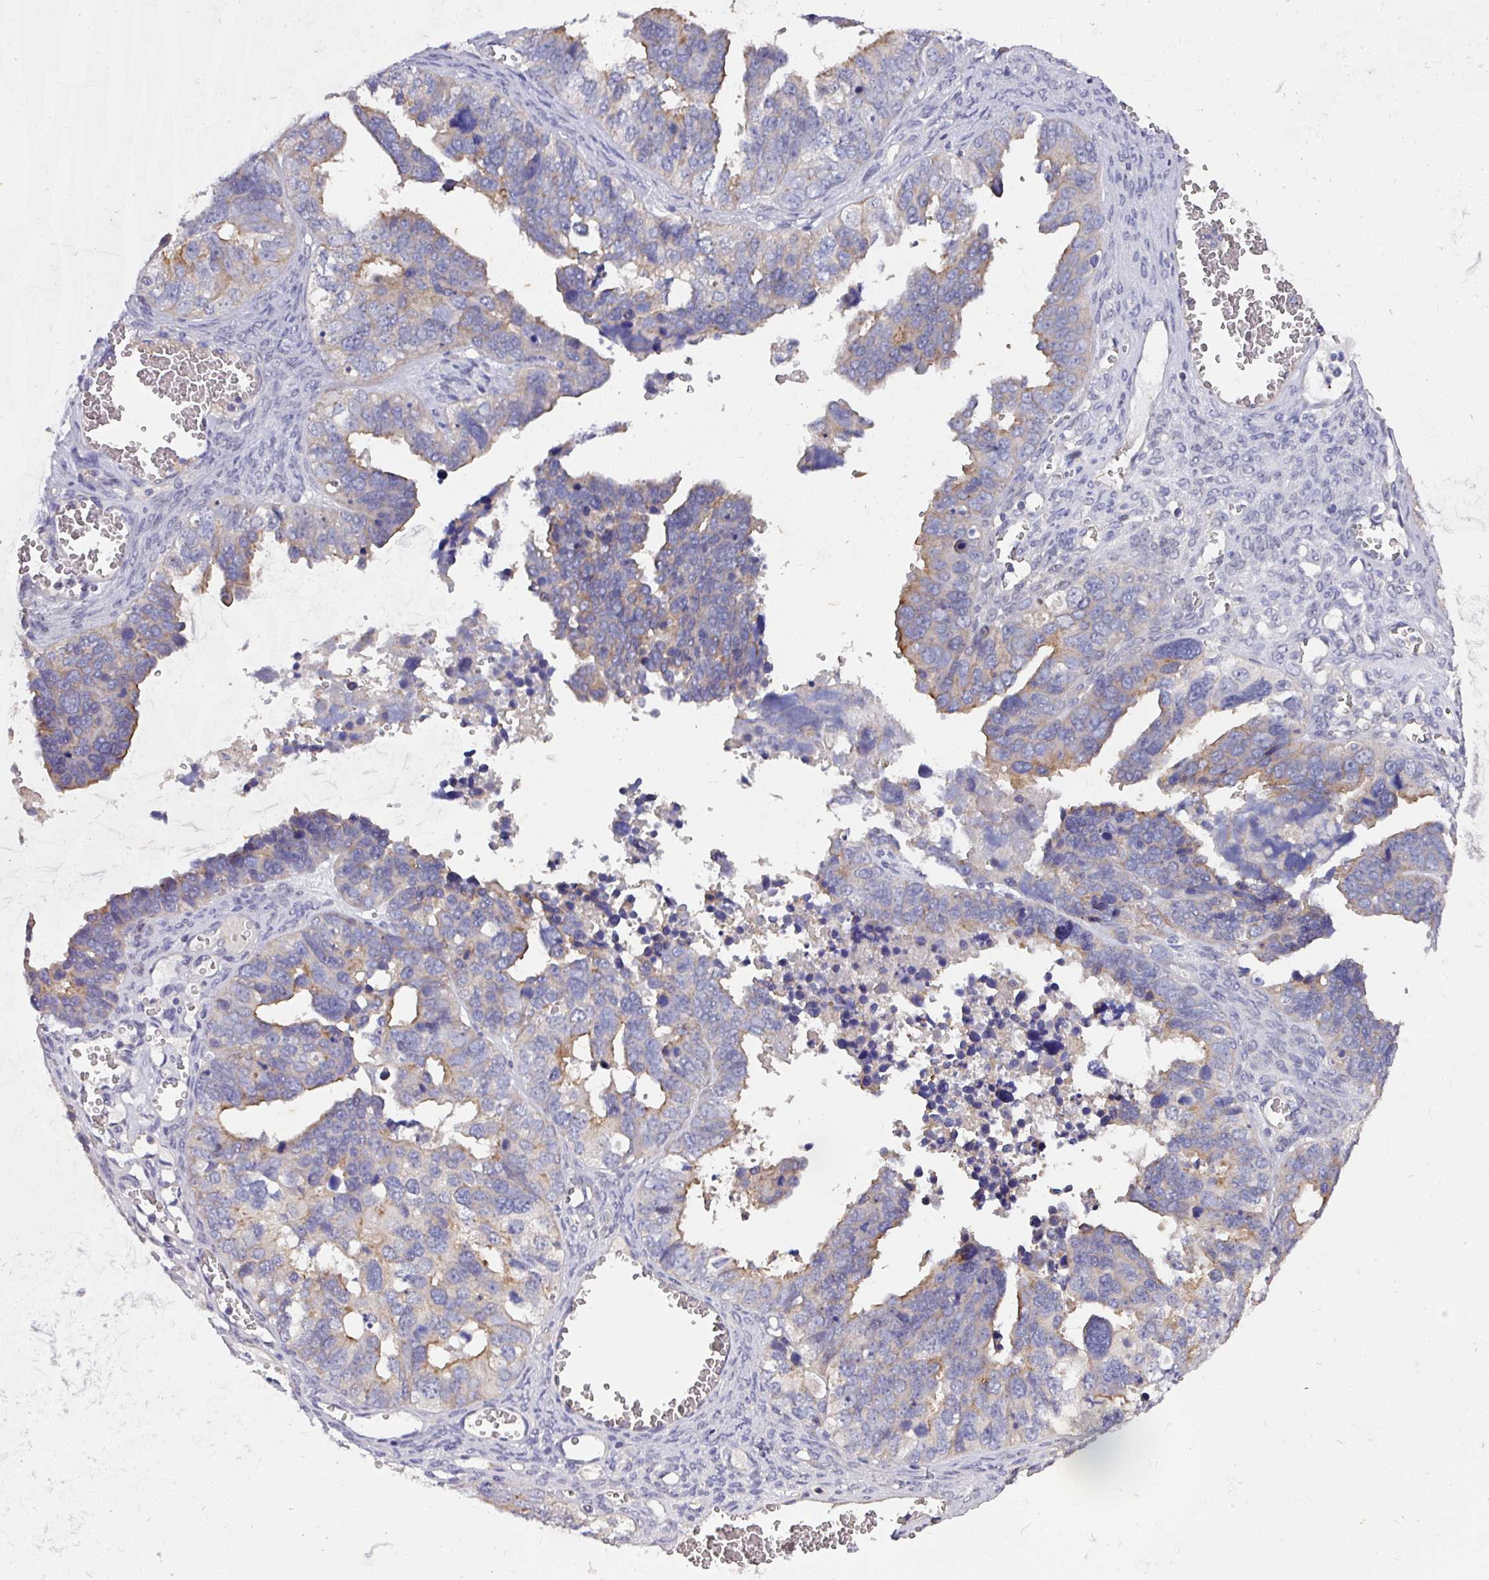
{"staining": {"intensity": "weak", "quantity": "<25%", "location": "cytoplasmic/membranous"}, "tissue": "ovarian cancer", "cell_type": "Tumor cells", "image_type": "cancer", "snomed": [{"axis": "morphology", "description": "Cystadenocarcinoma, serous, NOS"}, {"axis": "topography", "description": "Ovary"}], "caption": "A photomicrograph of human ovarian serous cystadenocarcinoma is negative for staining in tumor cells.", "gene": "PRR5", "patient": {"sex": "female", "age": 76}}